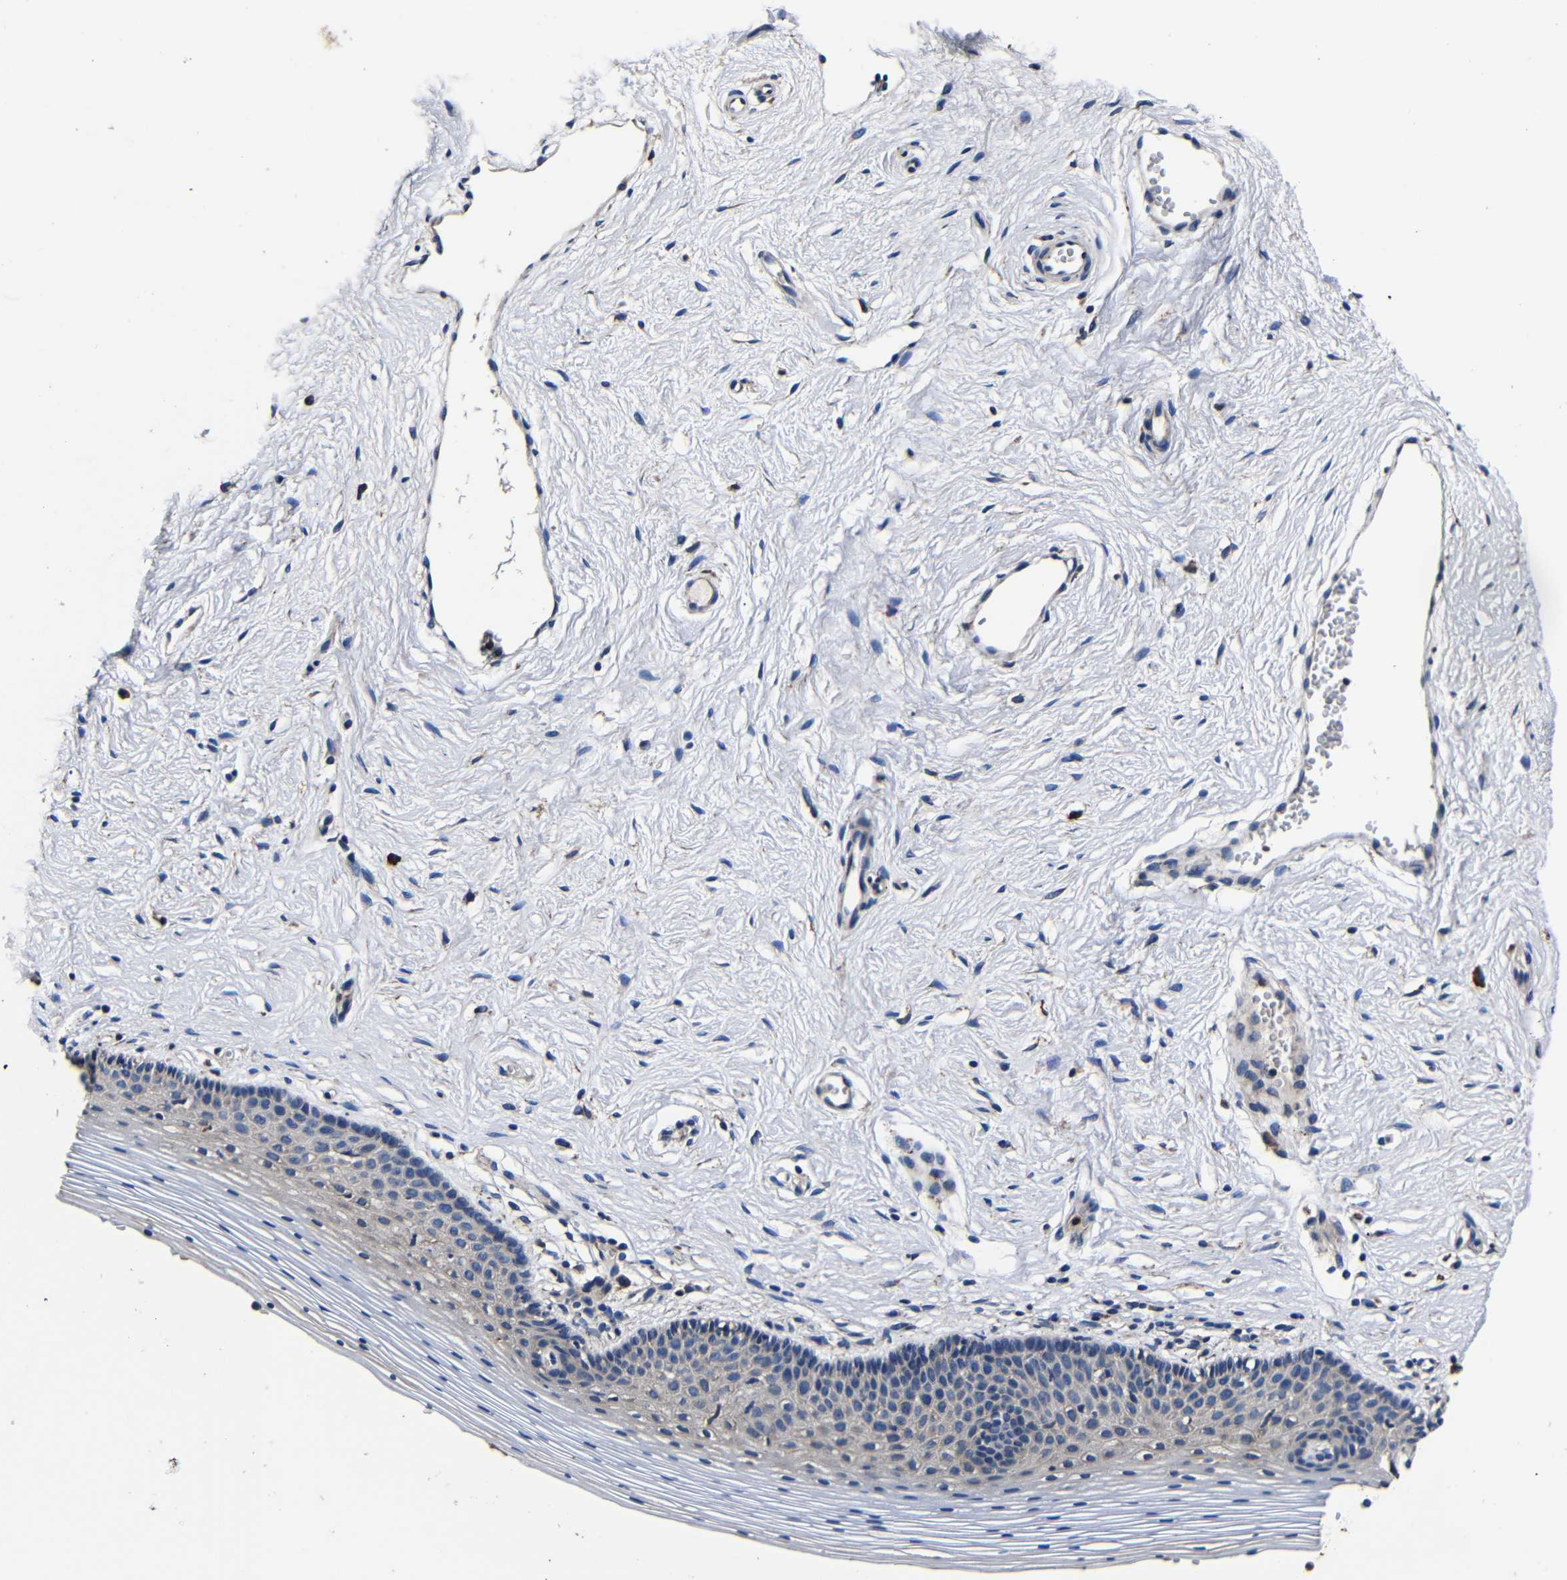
{"staining": {"intensity": "negative", "quantity": "none", "location": "none"}, "tissue": "vagina", "cell_type": "Squamous epithelial cells", "image_type": "normal", "snomed": [{"axis": "morphology", "description": "Normal tissue, NOS"}, {"axis": "topography", "description": "Vagina"}], "caption": "Squamous epithelial cells are negative for protein expression in benign human vagina. The staining is performed using DAB brown chromogen with nuclei counter-stained in using hematoxylin.", "gene": "SCN9A", "patient": {"sex": "female", "age": 32}}